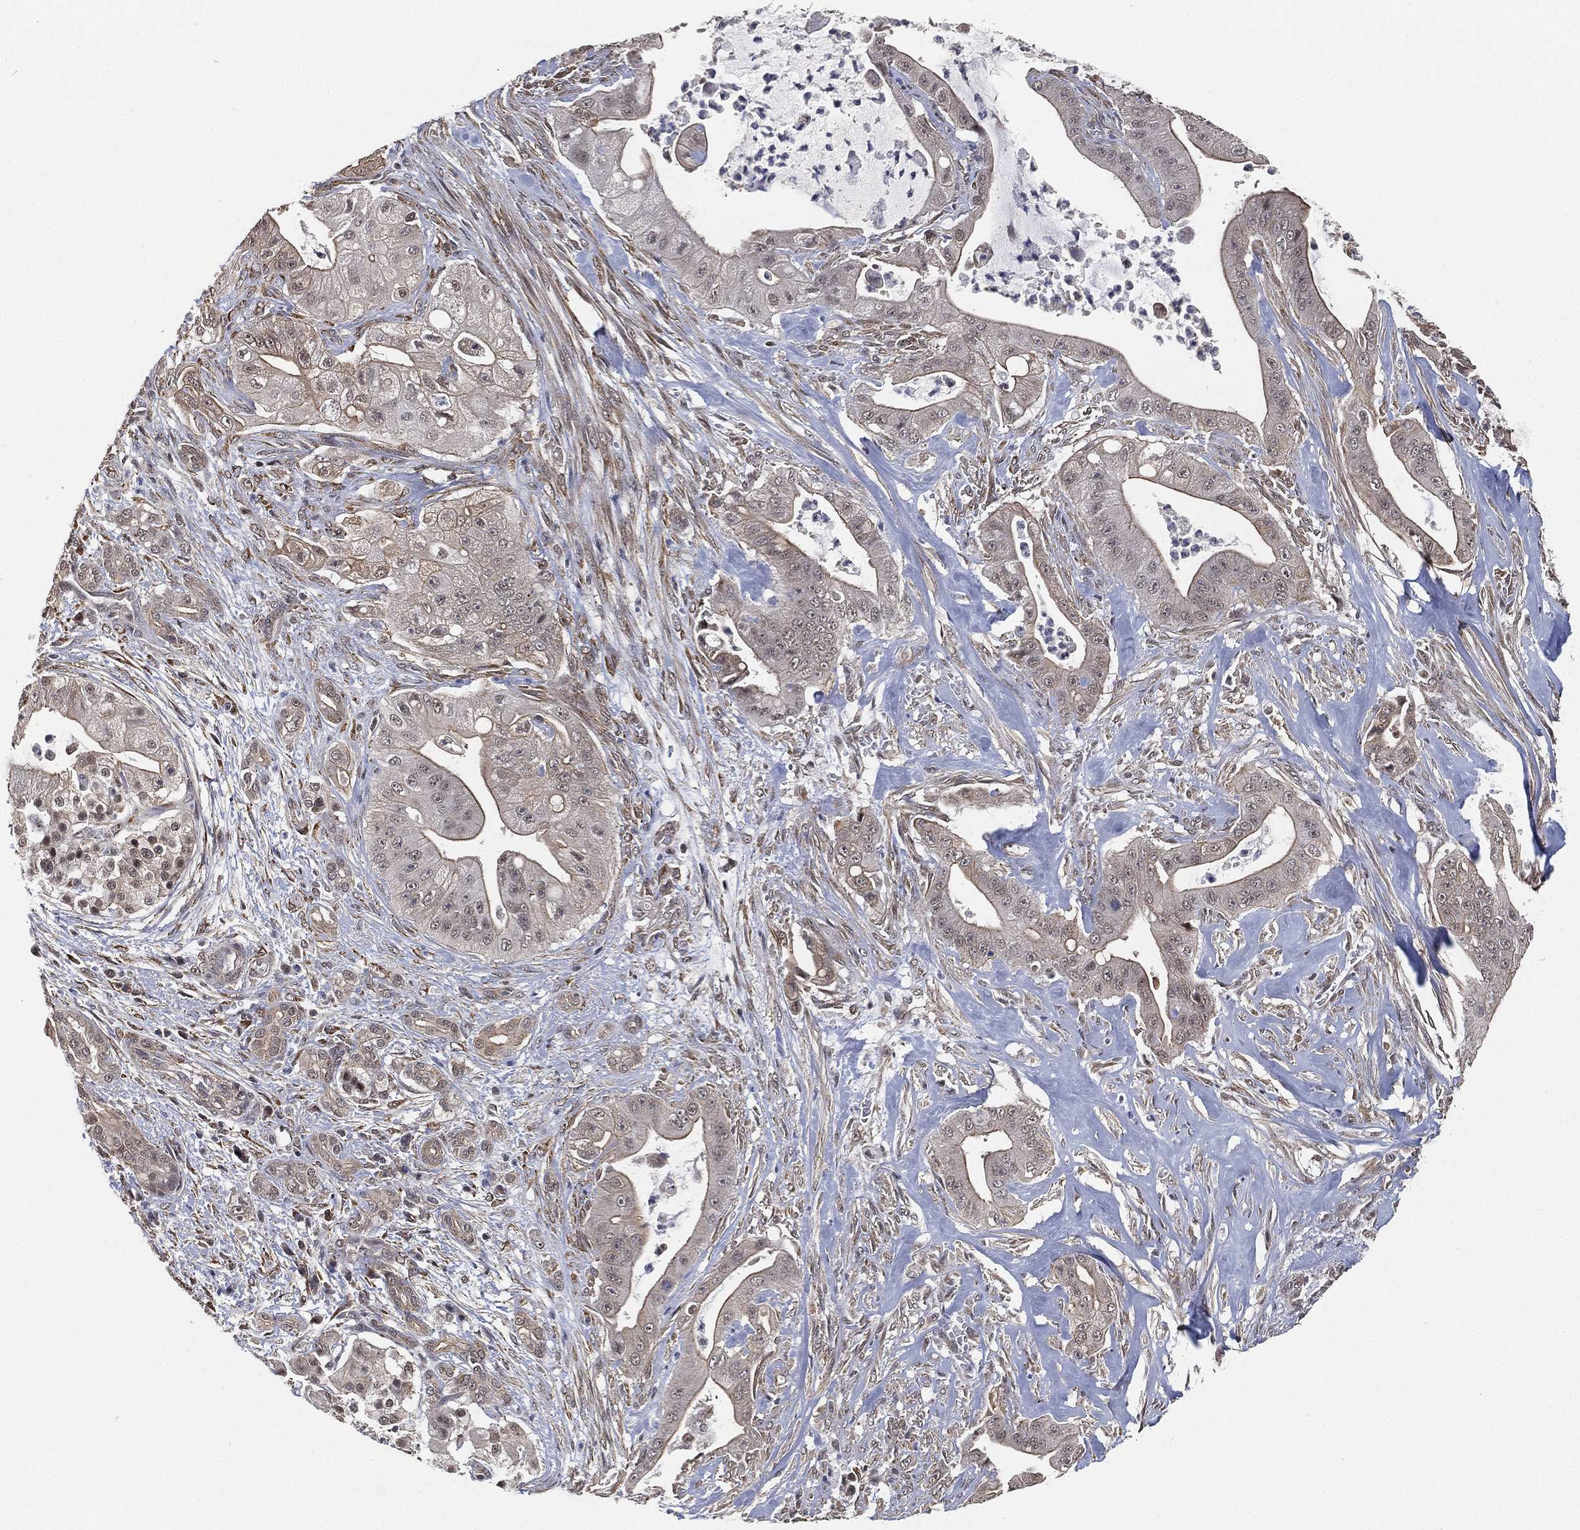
{"staining": {"intensity": "negative", "quantity": "none", "location": "none"}, "tissue": "pancreatic cancer", "cell_type": "Tumor cells", "image_type": "cancer", "snomed": [{"axis": "morphology", "description": "Normal tissue, NOS"}, {"axis": "morphology", "description": "Inflammation, NOS"}, {"axis": "morphology", "description": "Adenocarcinoma, NOS"}, {"axis": "topography", "description": "Pancreas"}], "caption": "Tumor cells are negative for protein expression in human adenocarcinoma (pancreatic).", "gene": "RSRC2", "patient": {"sex": "male", "age": 57}}